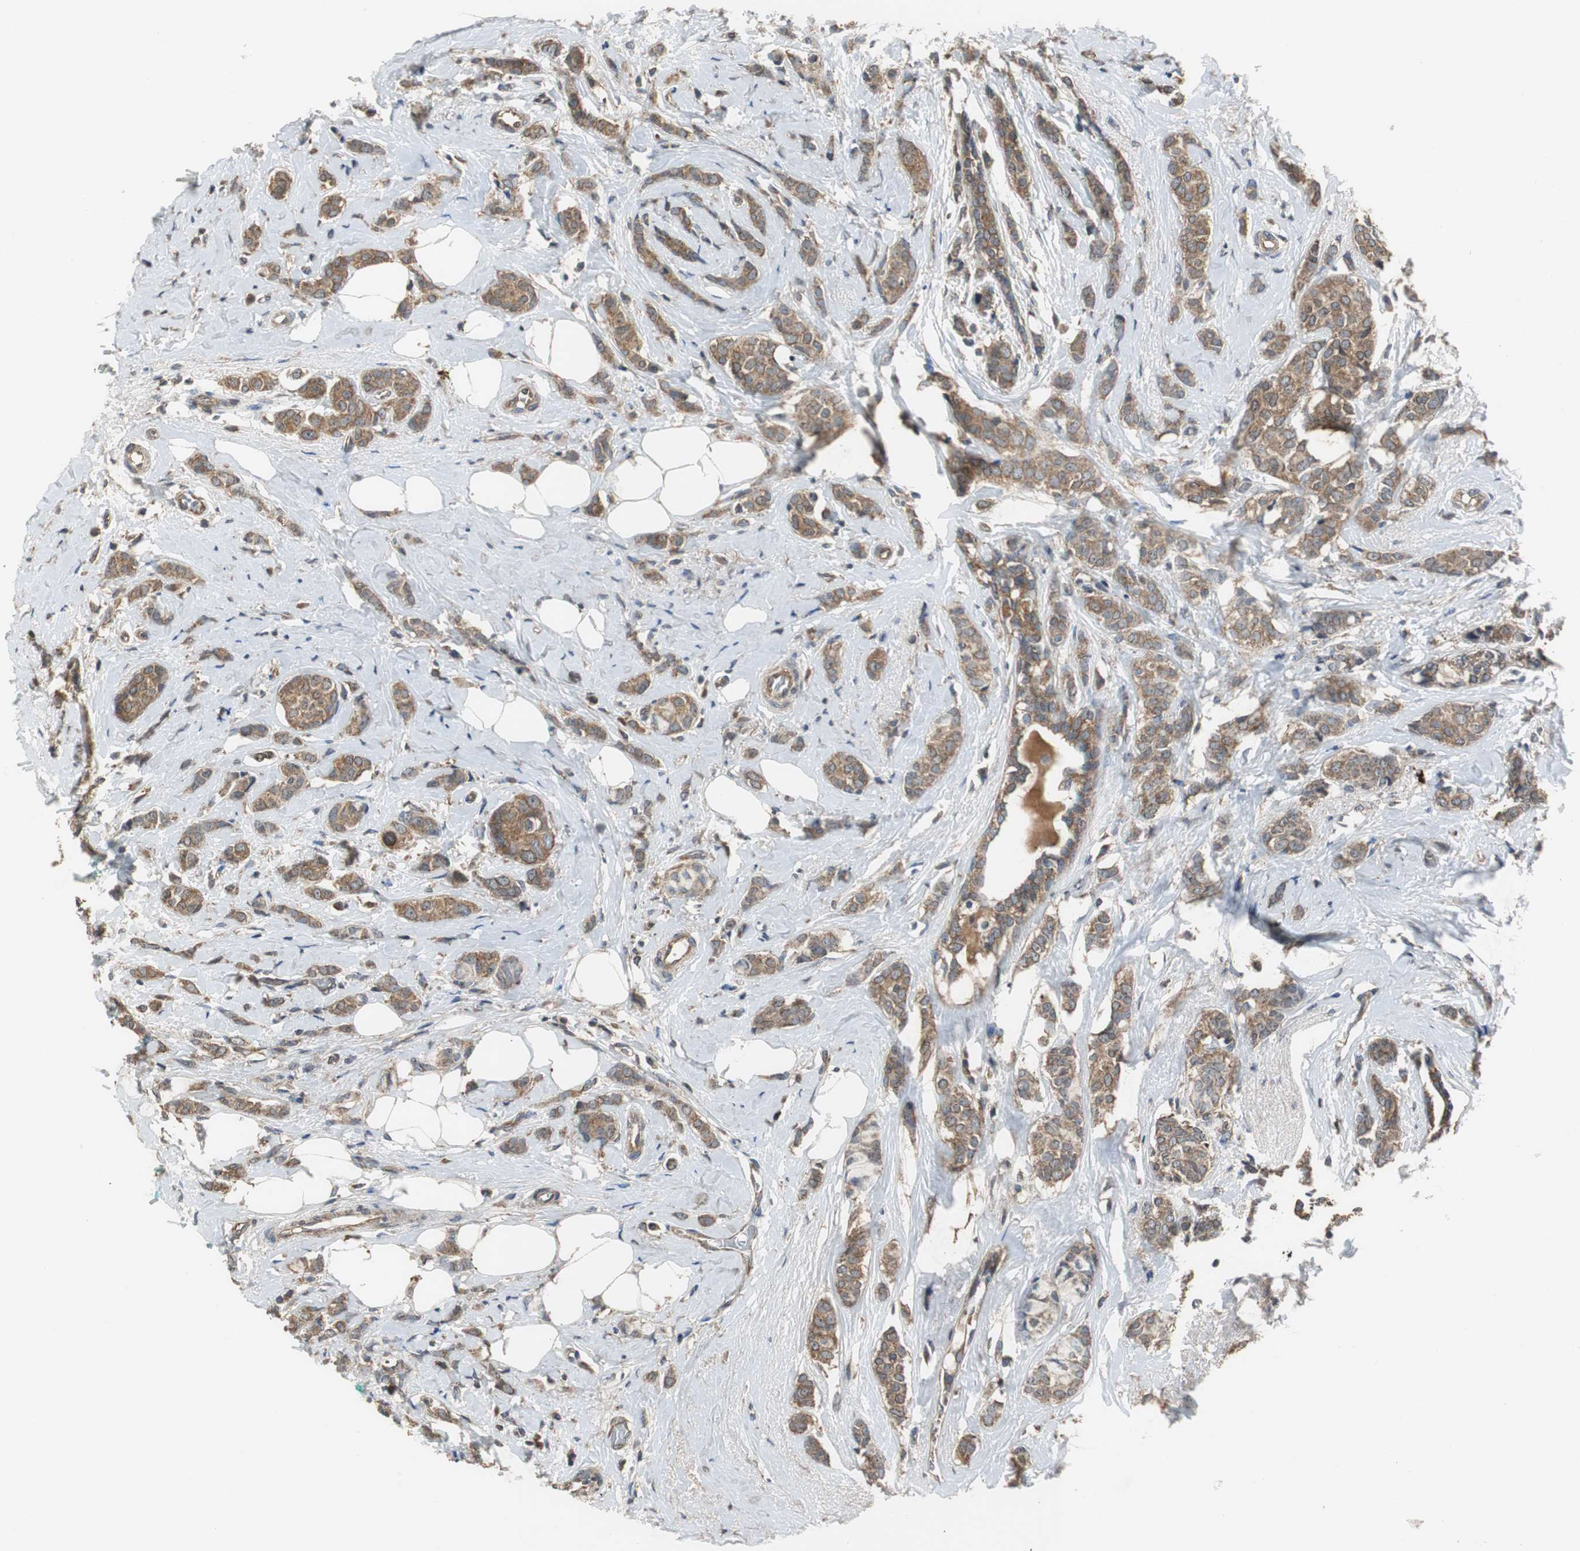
{"staining": {"intensity": "moderate", "quantity": ">75%", "location": "cytoplasmic/membranous"}, "tissue": "breast cancer", "cell_type": "Tumor cells", "image_type": "cancer", "snomed": [{"axis": "morphology", "description": "Lobular carcinoma"}, {"axis": "topography", "description": "Breast"}], "caption": "Immunohistochemical staining of human breast lobular carcinoma displays medium levels of moderate cytoplasmic/membranous positivity in about >75% of tumor cells. (DAB = brown stain, brightfield microscopy at high magnification).", "gene": "VBP1", "patient": {"sex": "female", "age": 60}}